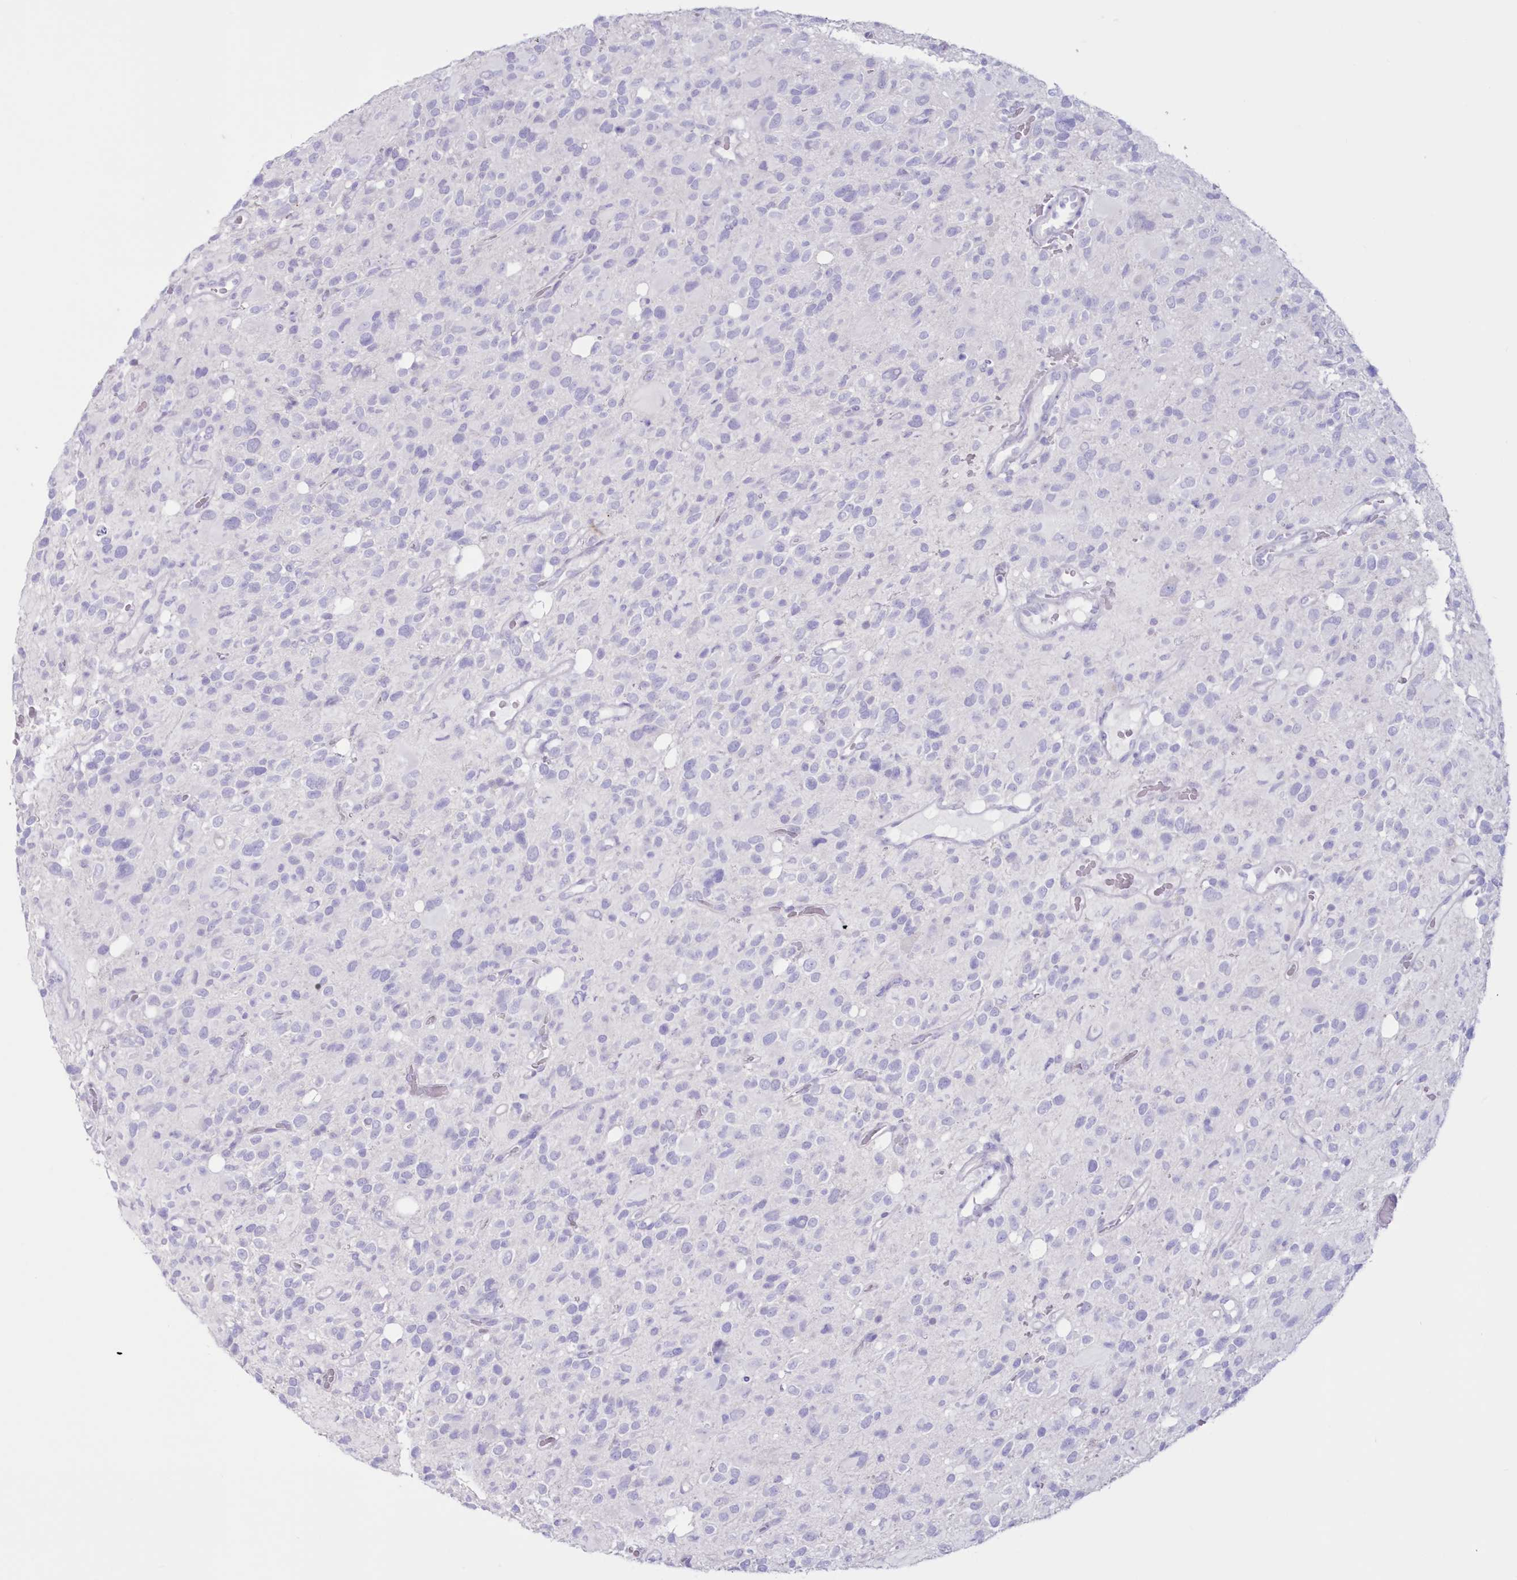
{"staining": {"intensity": "negative", "quantity": "none", "location": "none"}, "tissue": "glioma", "cell_type": "Tumor cells", "image_type": "cancer", "snomed": [{"axis": "morphology", "description": "Glioma, malignant, High grade"}, {"axis": "topography", "description": "Brain"}], "caption": "This is a image of immunohistochemistry (IHC) staining of glioma, which shows no positivity in tumor cells. (Immunohistochemistry, brightfield microscopy, high magnification).", "gene": "CYP3A4", "patient": {"sex": "male", "age": 48}}